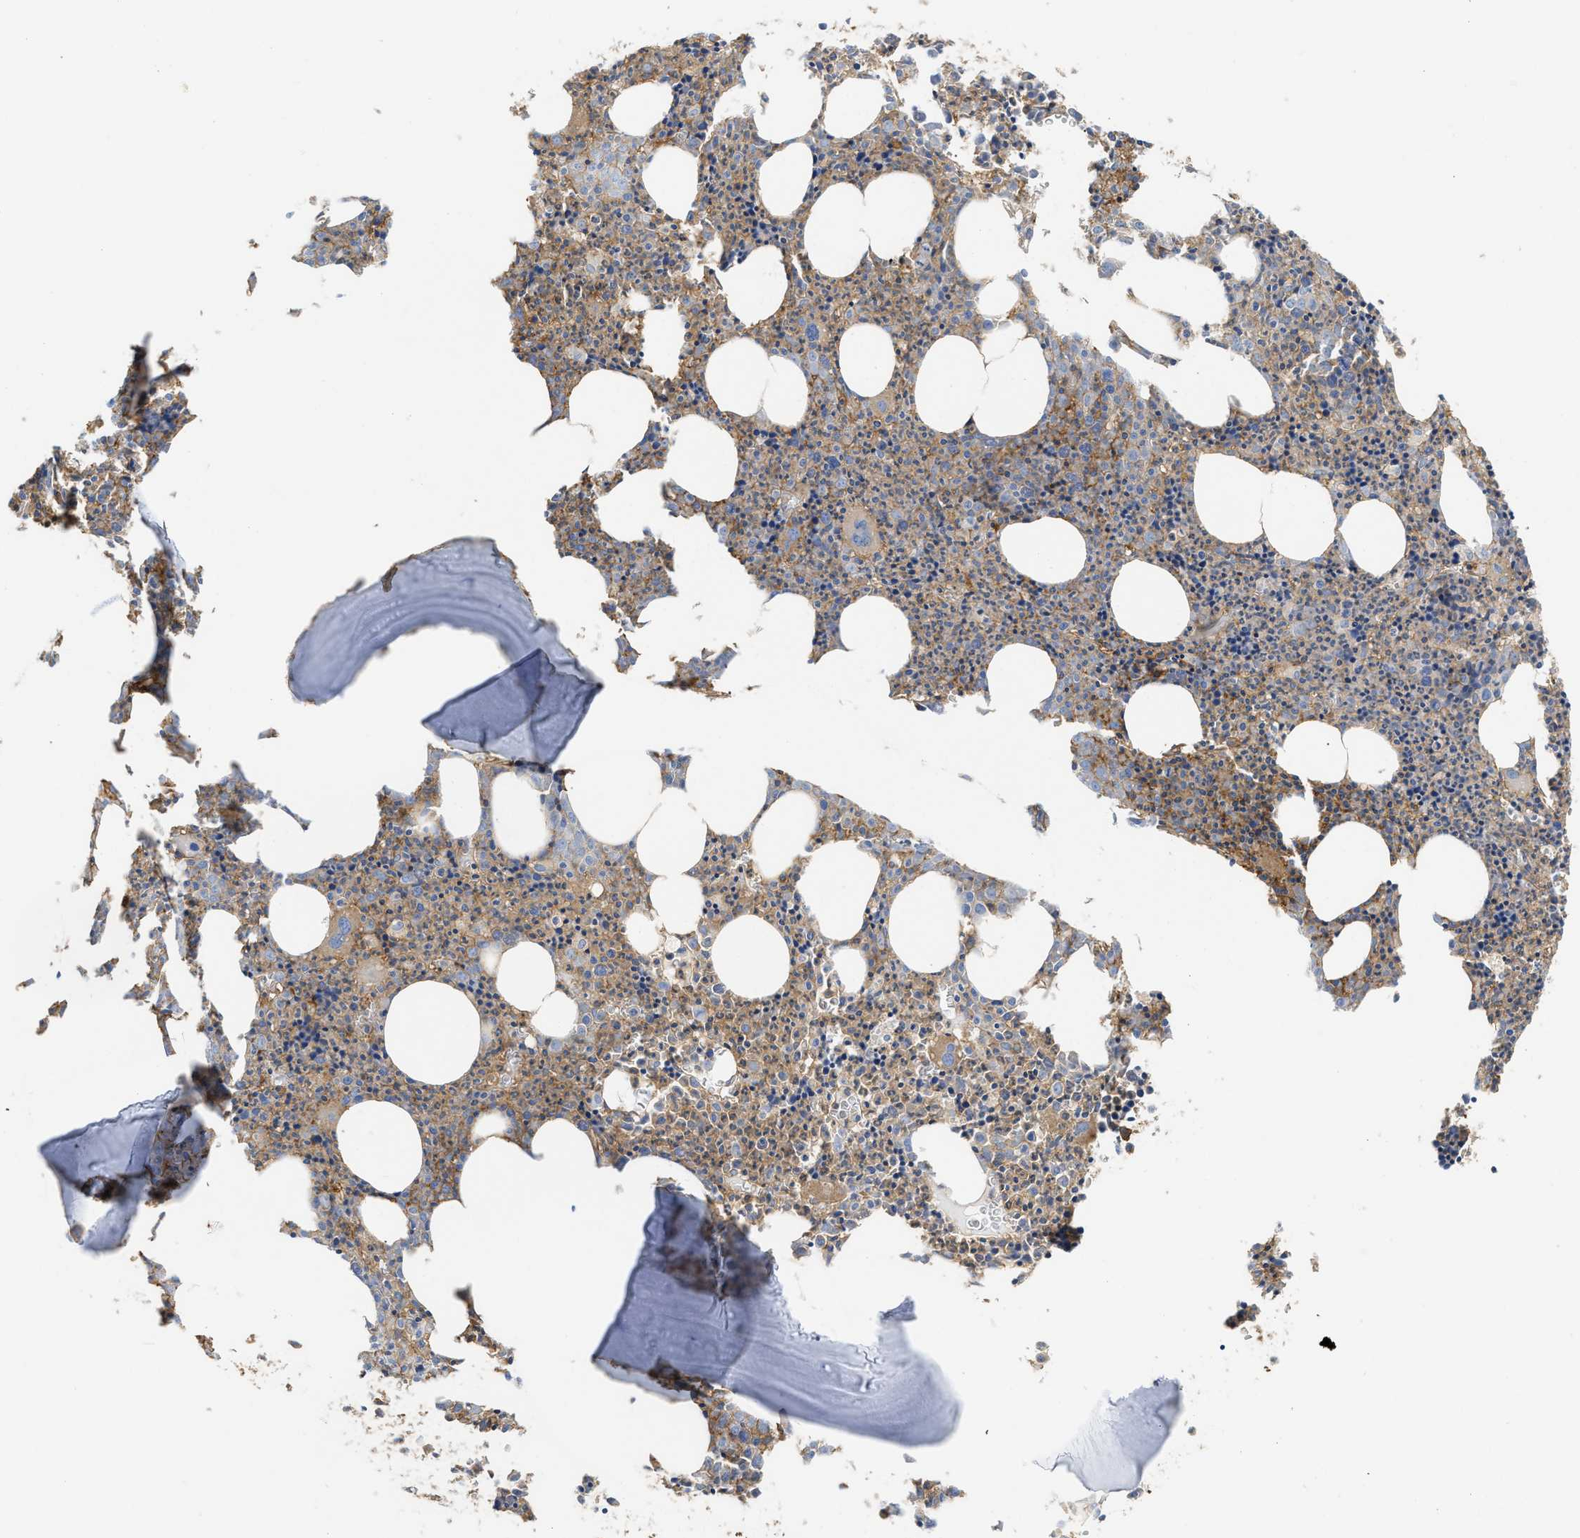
{"staining": {"intensity": "moderate", "quantity": ">75%", "location": "cytoplasmic/membranous"}, "tissue": "bone marrow", "cell_type": "Hematopoietic cells", "image_type": "normal", "snomed": [{"axis": "morphology", "description": "Normal tissue, NOS"}, {"axis": "morphology", "description": "Inflammation, NOS"}, {"axis": "topography", "description": "Bone marrow"}], "caption": "A micrograph of human bone marrow stained for a protein displays moderate cytoplasmic/membranous brown staining in hematopoietic cells. (Stains: DAB (3,3'-diaminobenzidine) in brown, nuclei in blue, Microscopy: brightfield microscopy at high magnification).", "gene": "GNB4", "patient": {"sex": "male", "age": 31}}